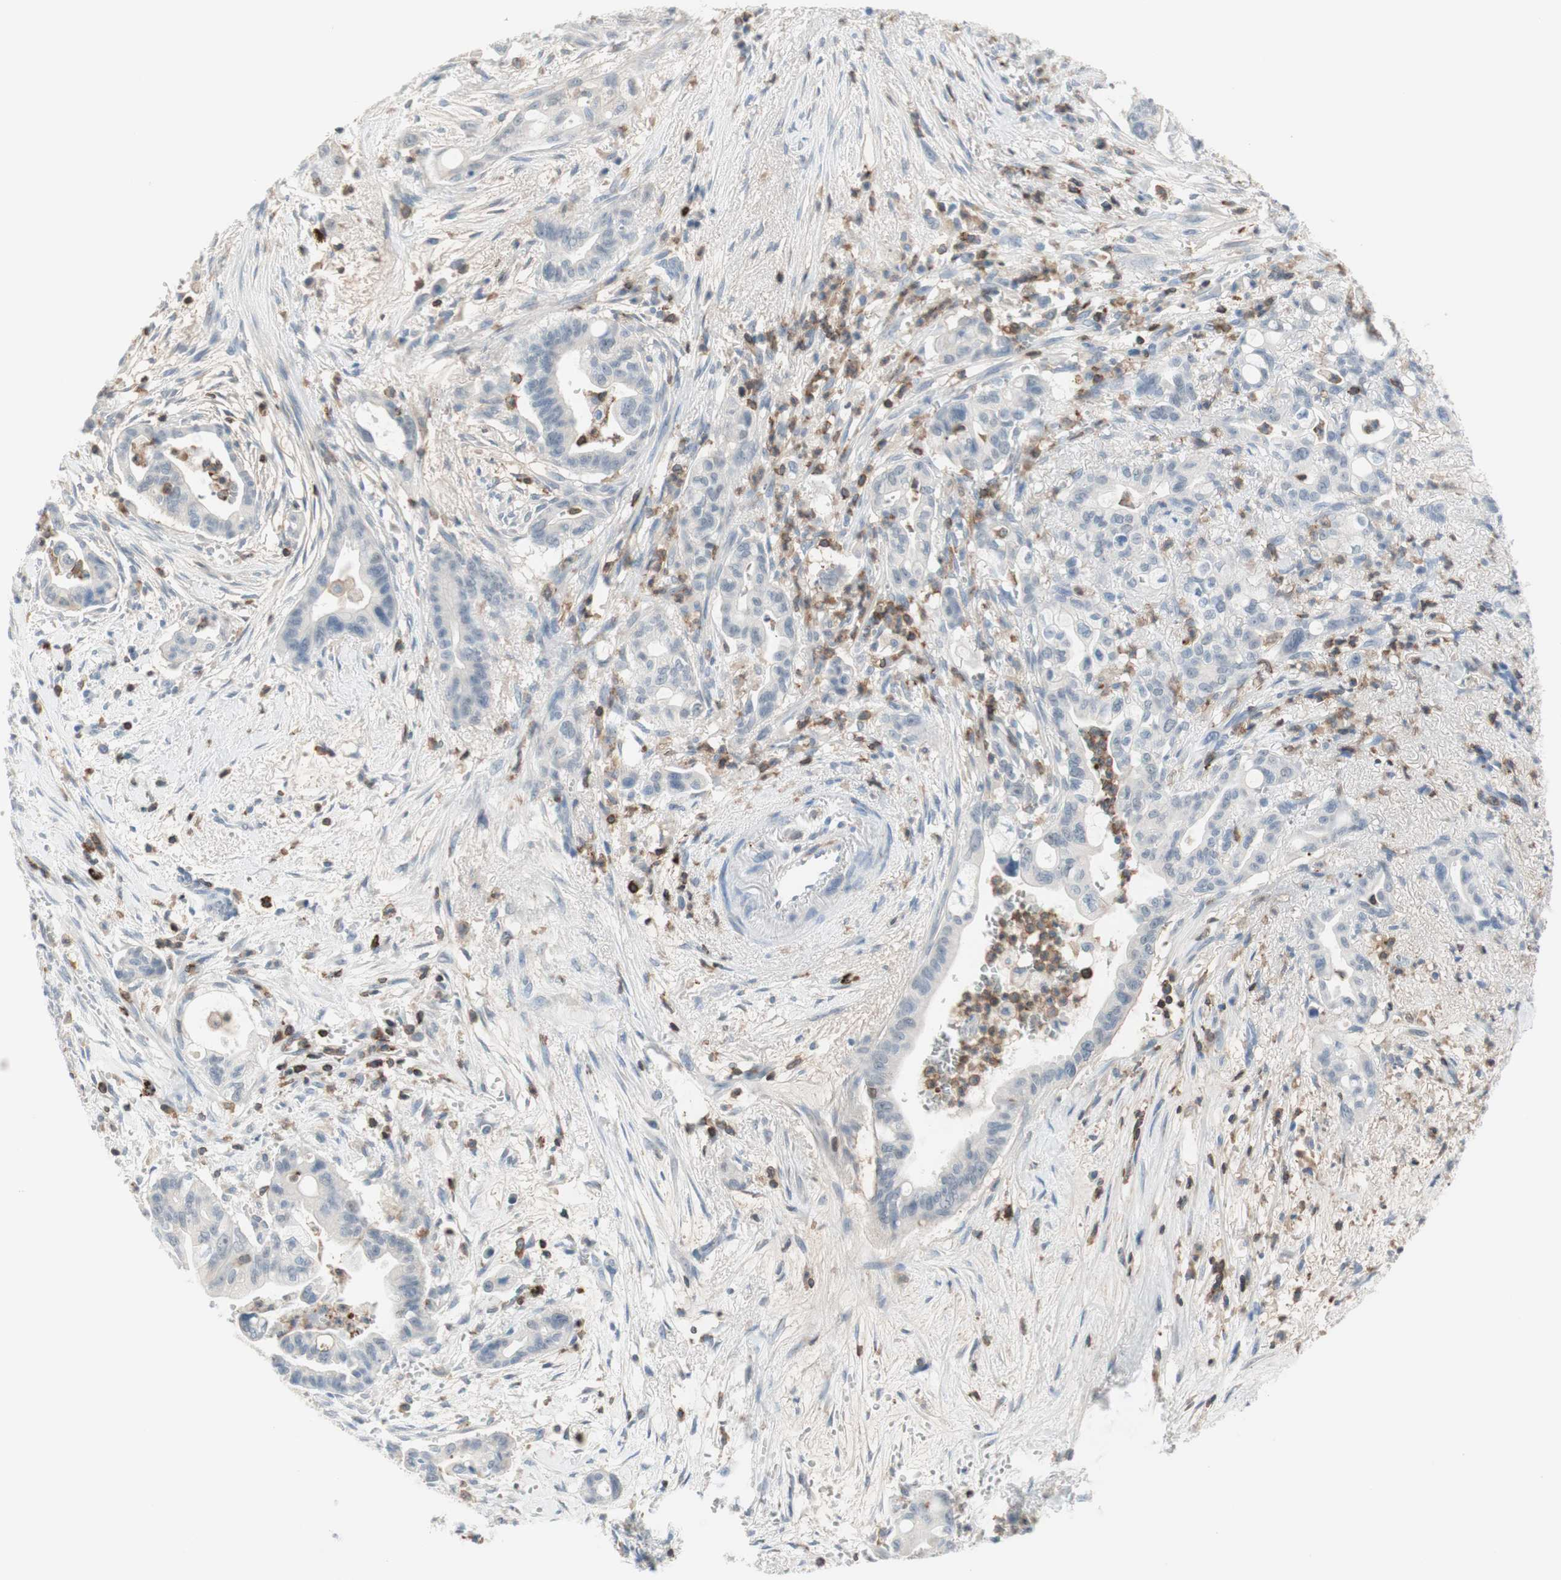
{"staining": {"intensity": "negative", "quantity": "none", "location": "none"}, "tissue": "pancreatic cancer", "cell_type": "Tumor cells", "image_type": "cancer", "snomed": [{"axis": "morphology", "description": "Adenocarcinoma, NOS"}, {"axis": "topography", "description": "Pancreas"}], "caption": "Tumor cells show no significant positivity in pancreatic adenocarcinoma.", "gene": "SPINK6", "patient": {"sex": "male", "age": 70}}